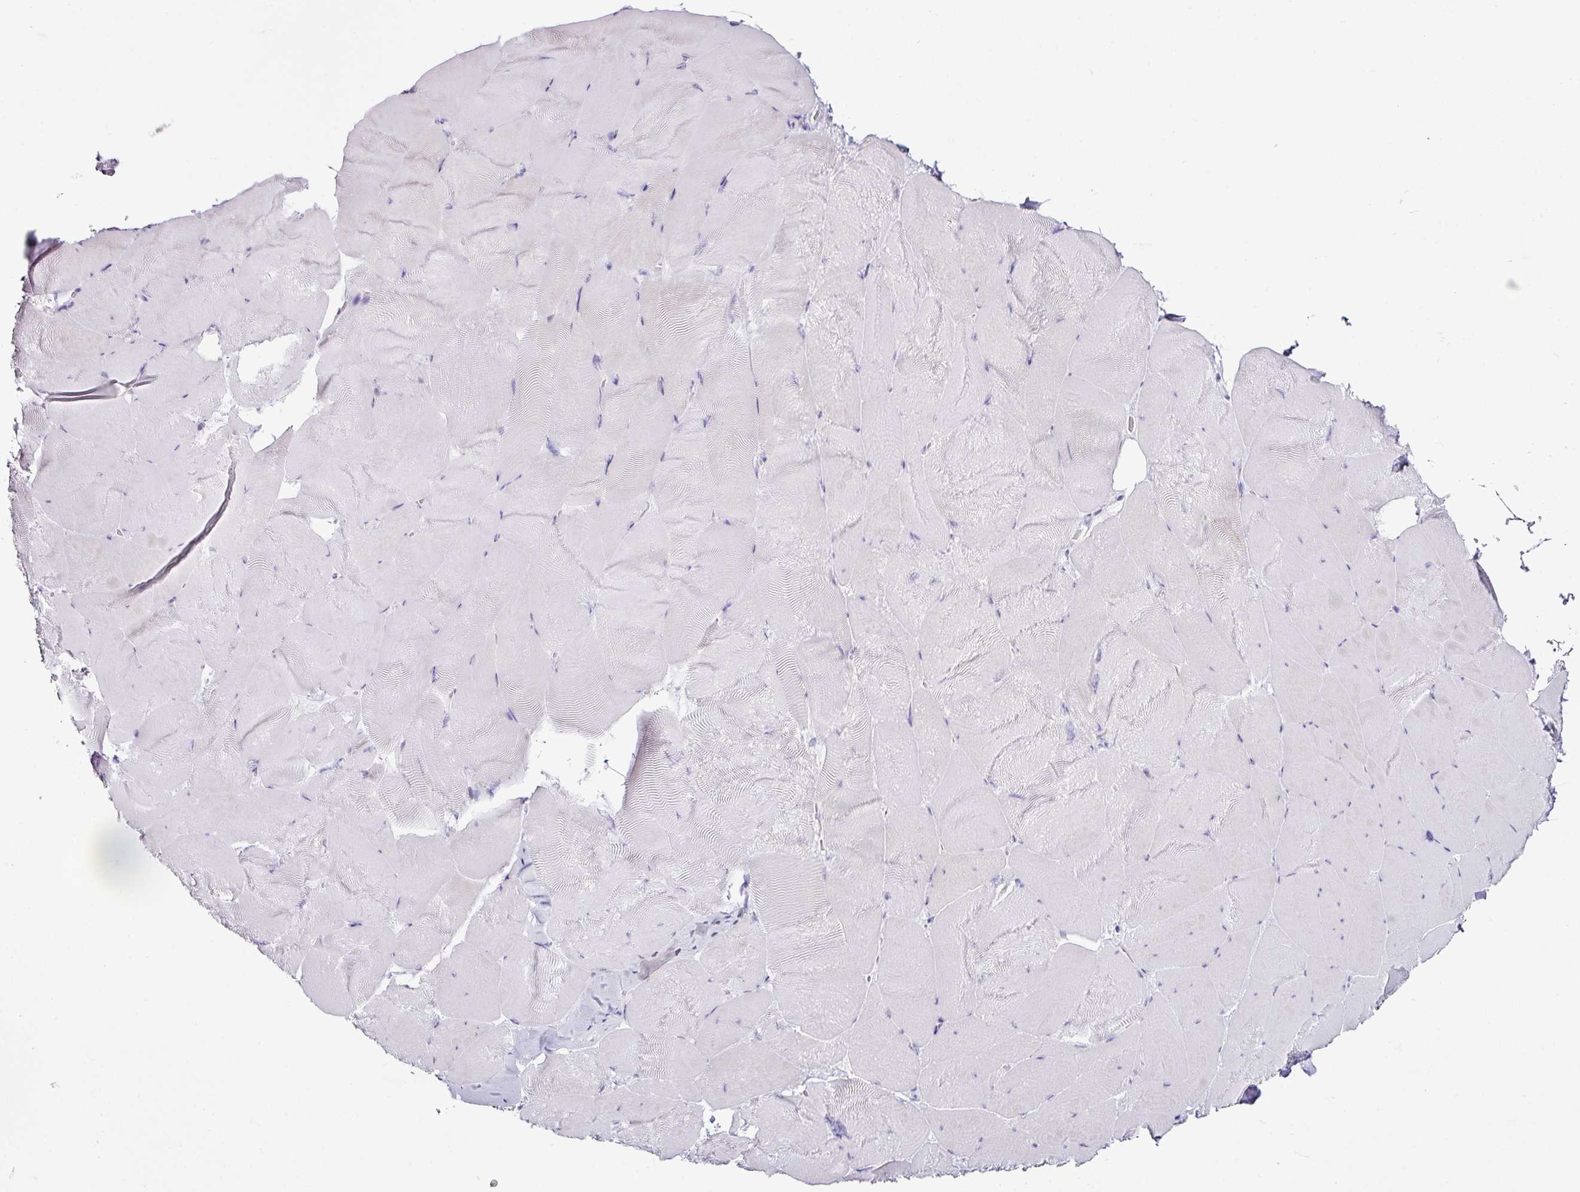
{"staining": {"intensity": "negative", "quantity": "none", "location": "none"}, "tissue": "skeletal muscle", "cell_type": "Myocytes", "image_type": "normal", "snomed": [{"axis": "morphology", "description": "Normal tissue, NOS"}, {"axis": "topography", "description": "Skeletal muscle"}], "caption": "The immunohistochemistry histopathology image has no significant staining in myocytes of skeletal muscle. (Brightfield microscopy of DAB IHC at high magnification).", "gene": "TRA2A", "patient": {"sex": "female", "age": 64}}